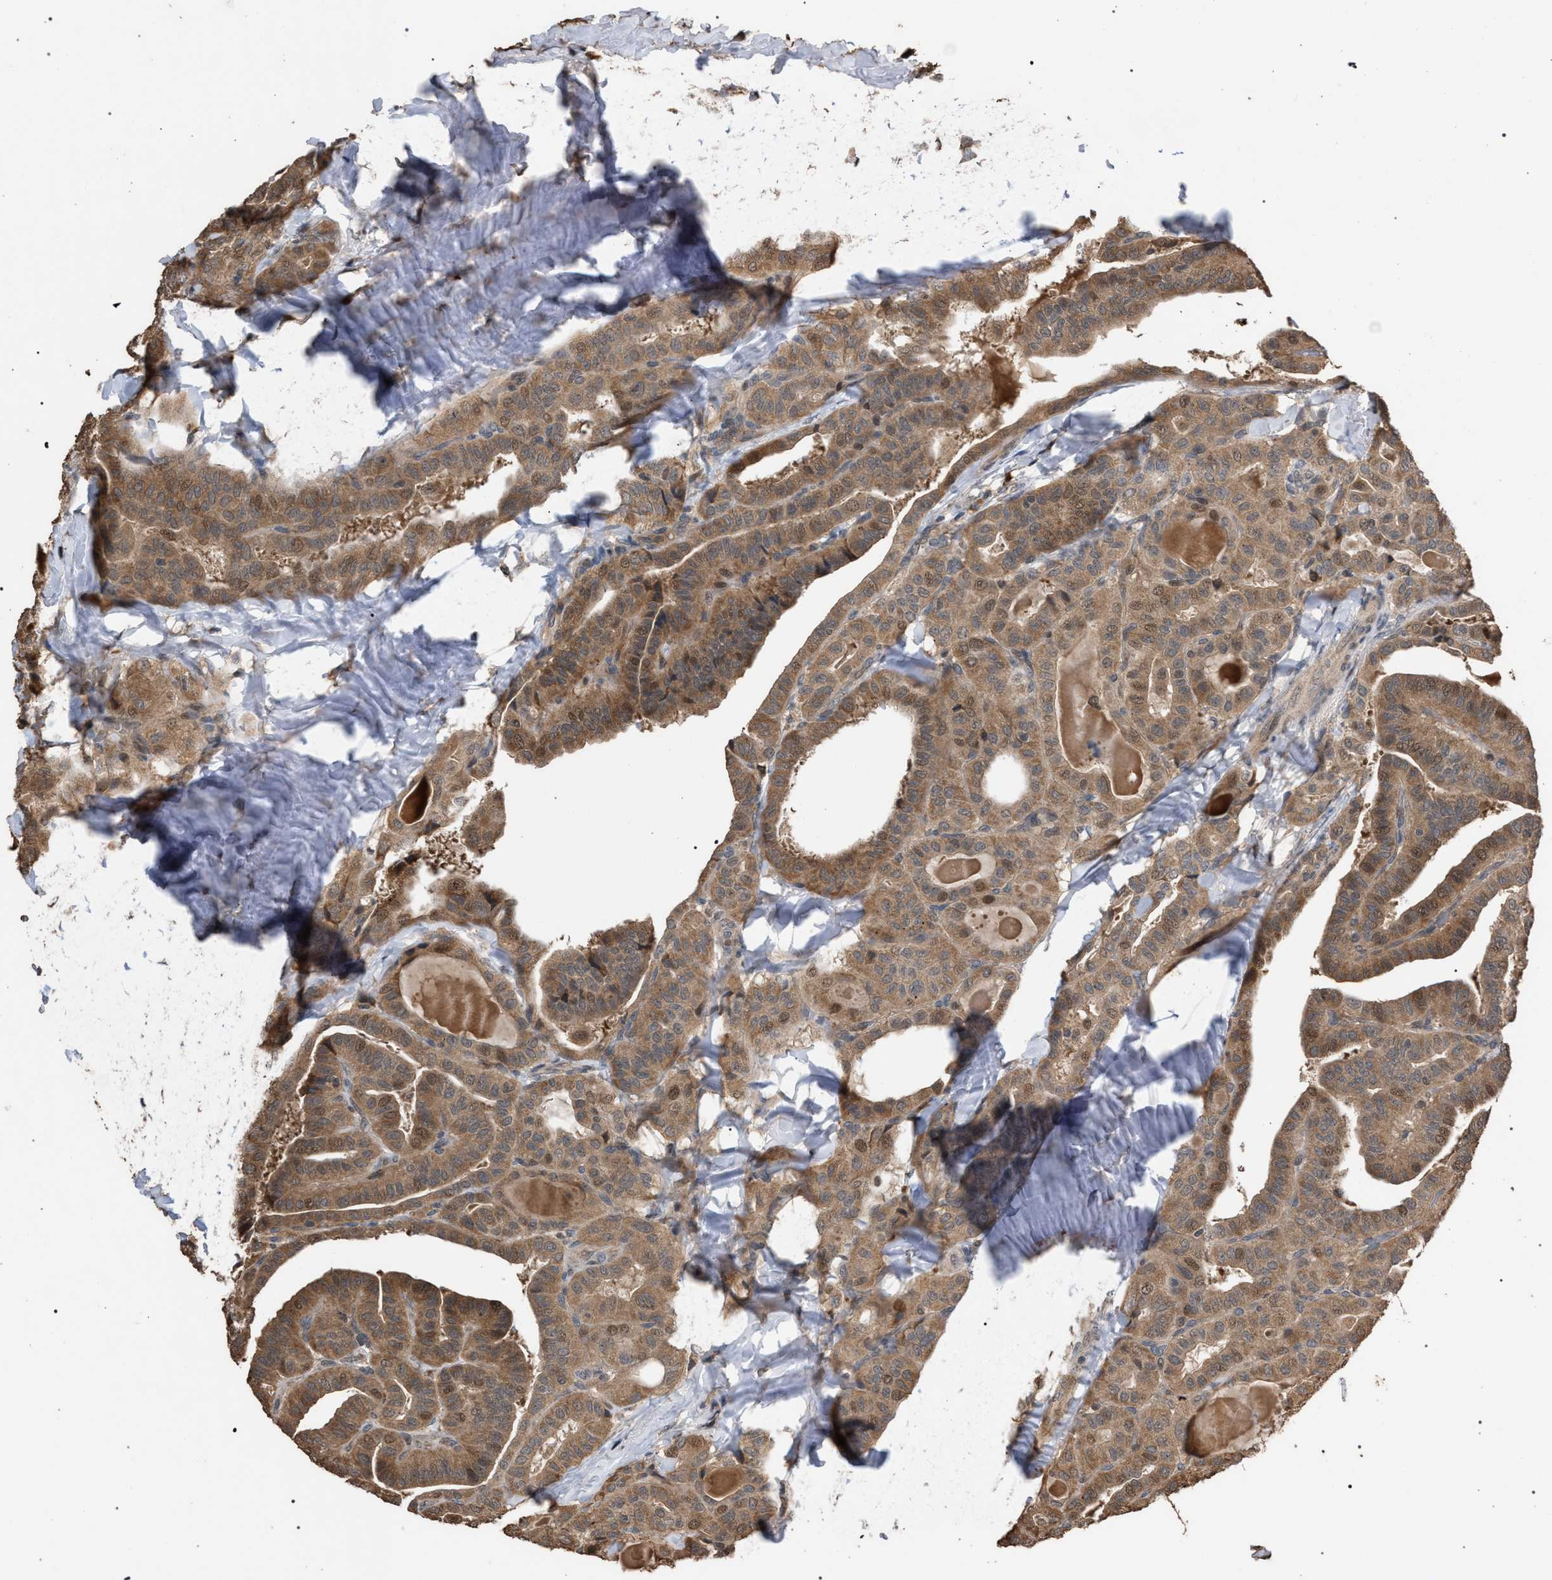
{"staining": {"intensity": "moderate", "quantity": ">75%", "location": "cytoplasmic/membranous"}, "tissue": "thyroid cancer", "cell_type": "Tumor cells", "image_type": "cancer", "snomed": [{"axis": "morphology", "description": "Papillary adenocarcinoma, NOS"}, {"axis": "topography", "description": "Thyroid gland"}], "caption": "A photomicrograph of papillary adenocarcinoma (thyroid) stained for a protein displays moderate cytoplasmic/membranous brown staining in tumor cells.", "gene": "NAA35", "patient": {"sex": "male", "age": 77}}